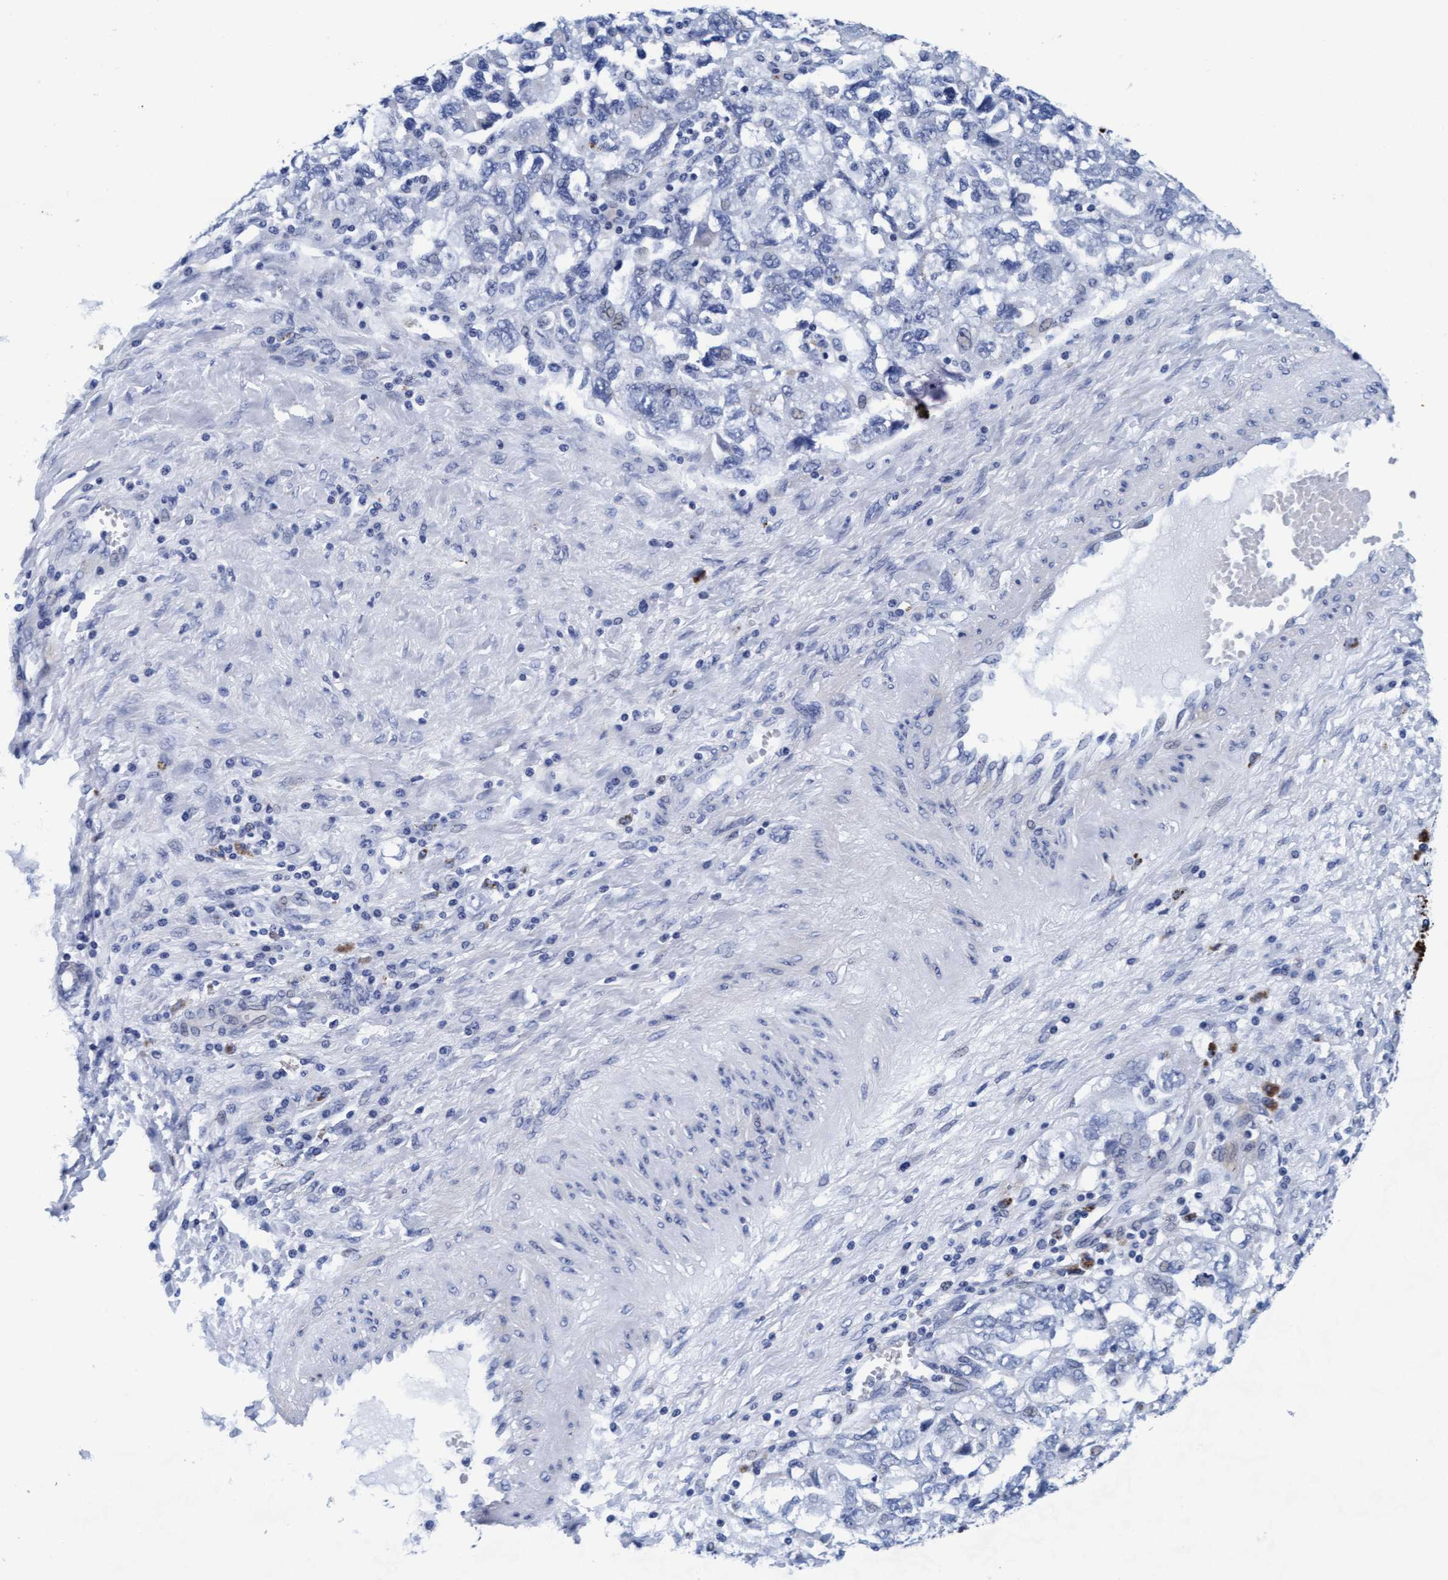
{"staining": {"intensity": "negative", "quantity": "none", "location": "none"}, "tissue": "ovarian cancer", "cell_type": "Tumor cells", "image_type": "cancer", "snomed": [{"axis": "morphology", "description": "Carcinoma, NOS"}, {"axis": "morphology", "description": "Cystadenocarcinoma, serous, NOS"}, {"axis": "topography", "description": "Ovary"}], "caption": "The image exhibits no staining of tumor cells in ovarian carcinoma.", "gene": "ARSG", "patient": {"sex": "female", "age": 69}}